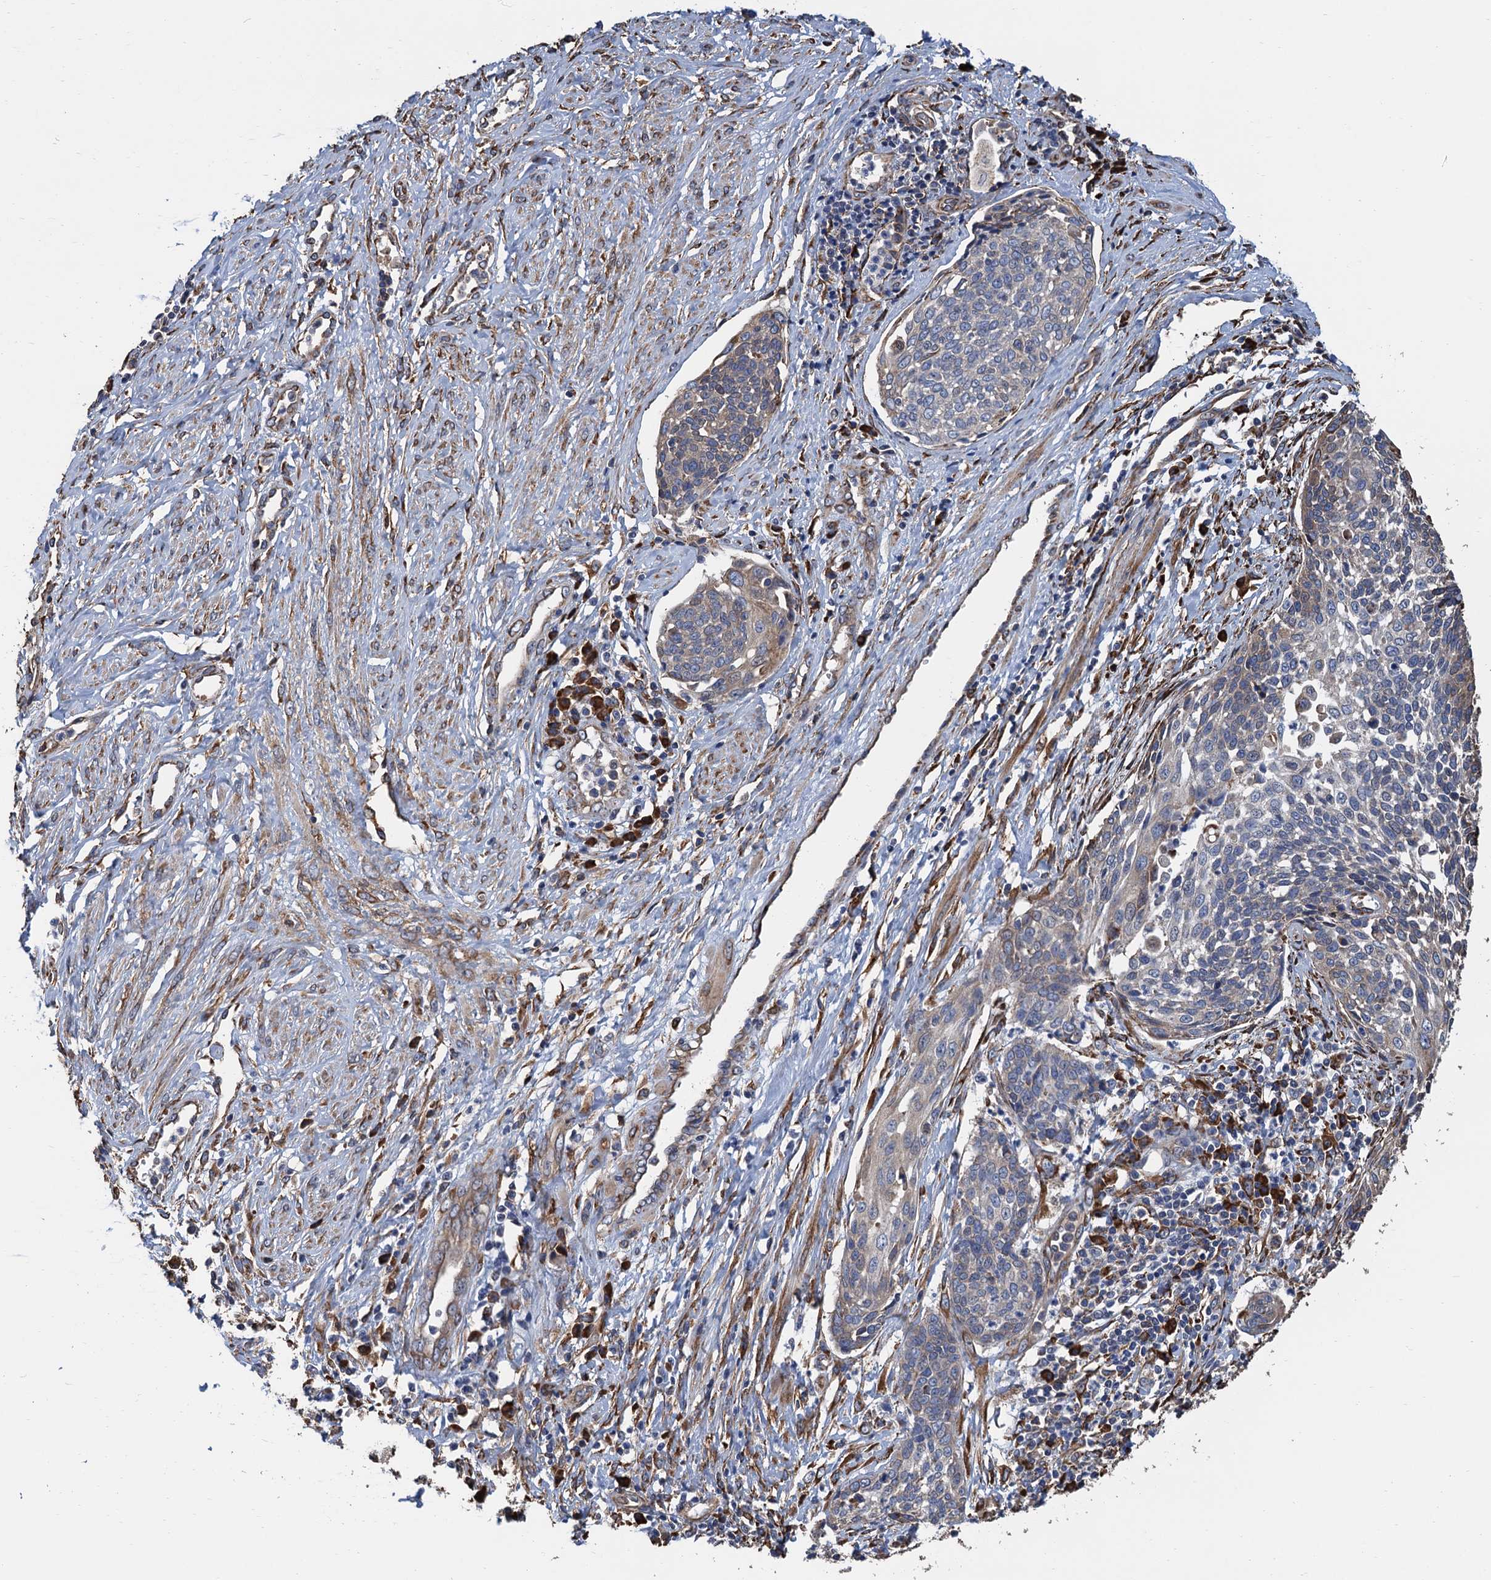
{"staining": {"intensity": "weak", "quantity": "<25%", "location": "cytoplasmic/membranous"}, "tissue": "cervical cancer", "cell_type": "Tumor cells", "image_type": "cancer", "snomed": [{"axis": "morphology", "description": "Squamous cell carcinoma, NOS"}, {"axis": "topography", "description": "Cervix"}], "caption": "There is no significant expression in tumor cells of squamous cell carcinoma (cervical). (DAB (3,3'-diaminobenzidine) immunohistochemistry with hematoxylin counter stain).", "gene": "CNNM1", "patient": {"sex": "female", "age": 34}}